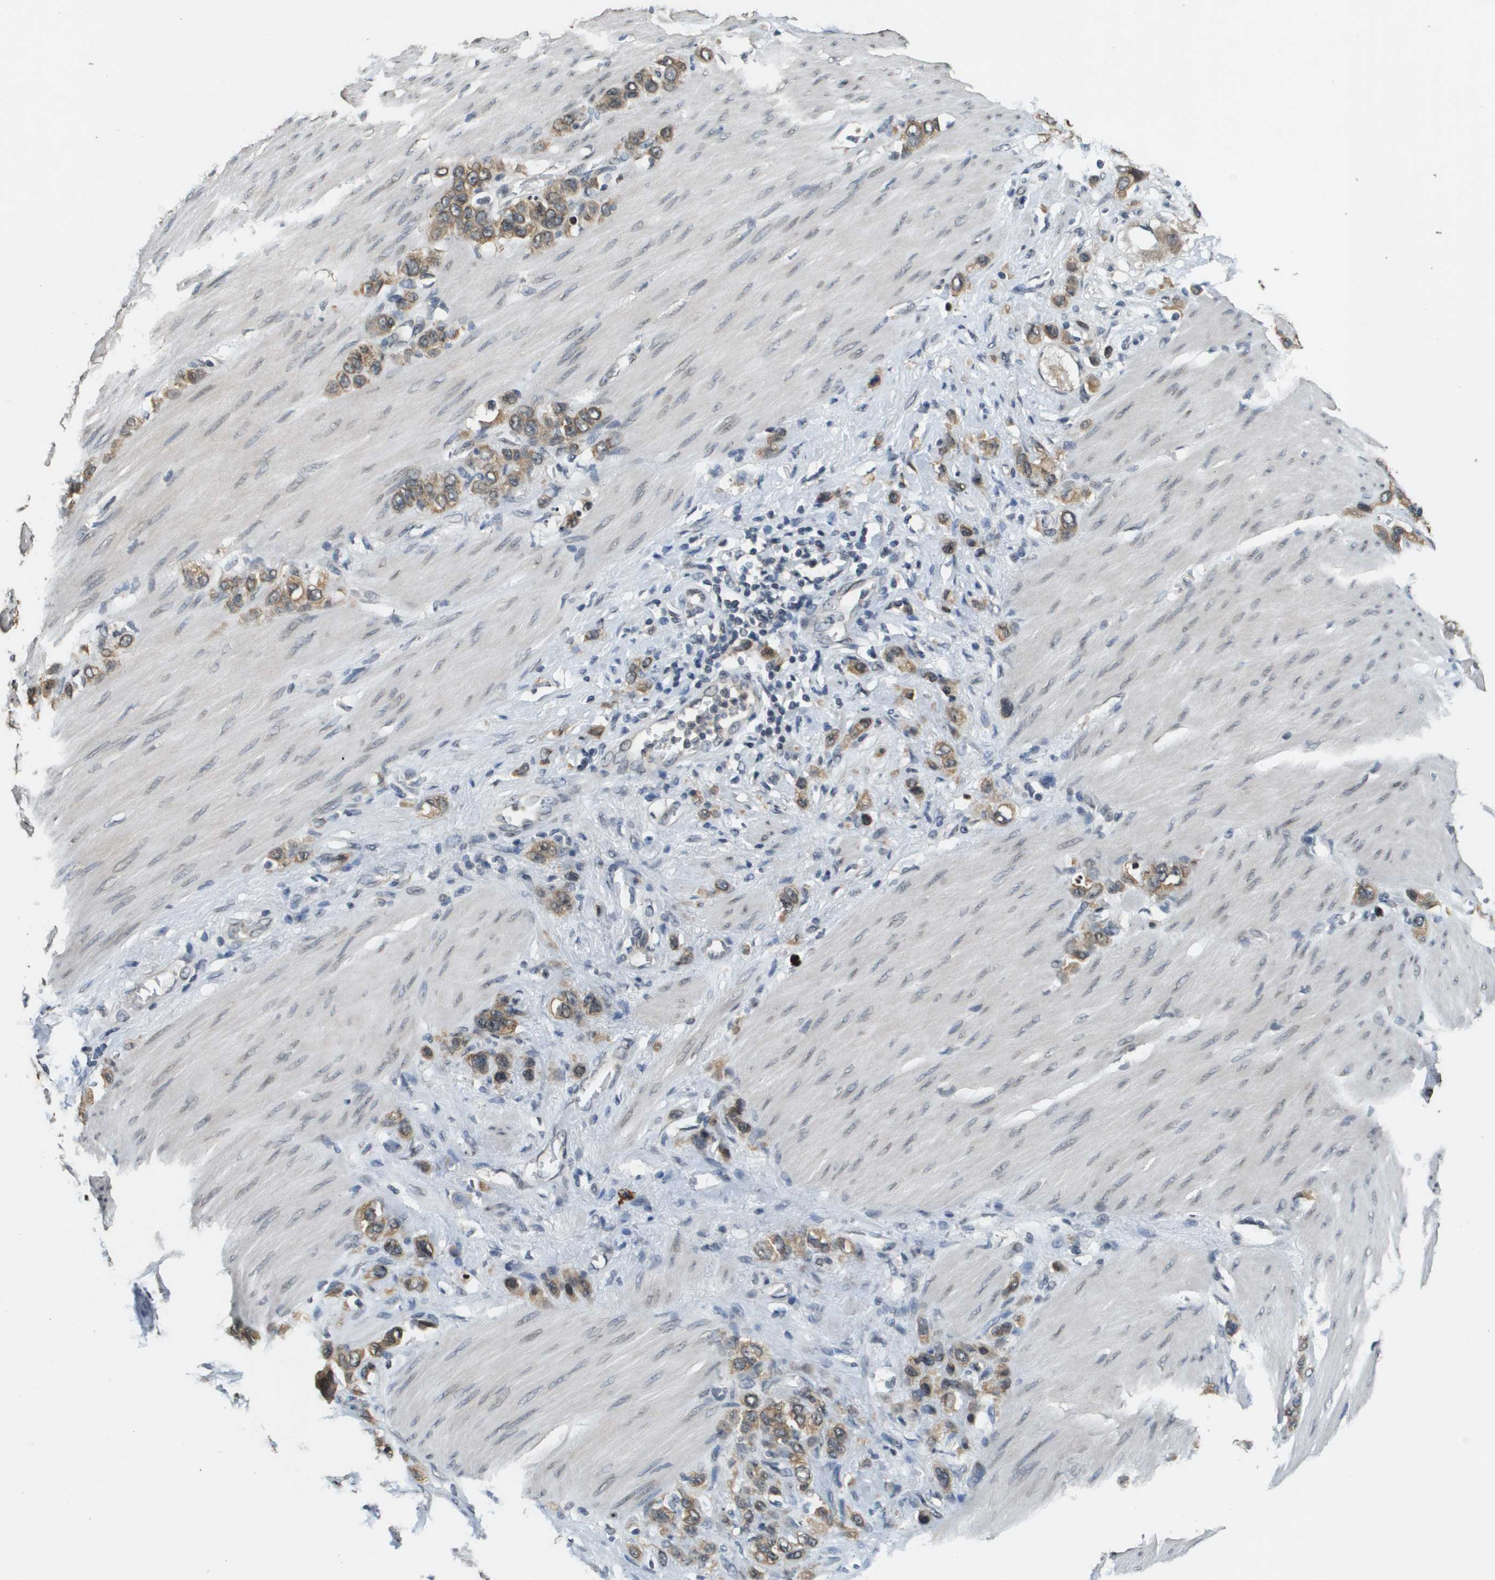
{"staining": {"intensity": "moderate", "quantity": ">75%", "location": "cytoplasmic/membranous"}, "tissue": "stomach cancer", "cell_type": "Tumor cells", "image_type": "cancer", "snomed": [{"axis": "morphology", "description": "Adenocarcinoma, NOS"}, {"axis": "morphology", "description": "Adenocarcinoma, High grade"}, {"axis": "topography", "description": "Stomach, upper"}, {"axis": "topography", "description": "Stomach, lower"}], "caption": "Brown immunohistochemical staining in human stomach cancer displays moderate cytoplasmic/membranous positivity in approximately >75% of tumor cells.", "gene": "FANCC", "patient": {"sex": "female", "age": 65}}